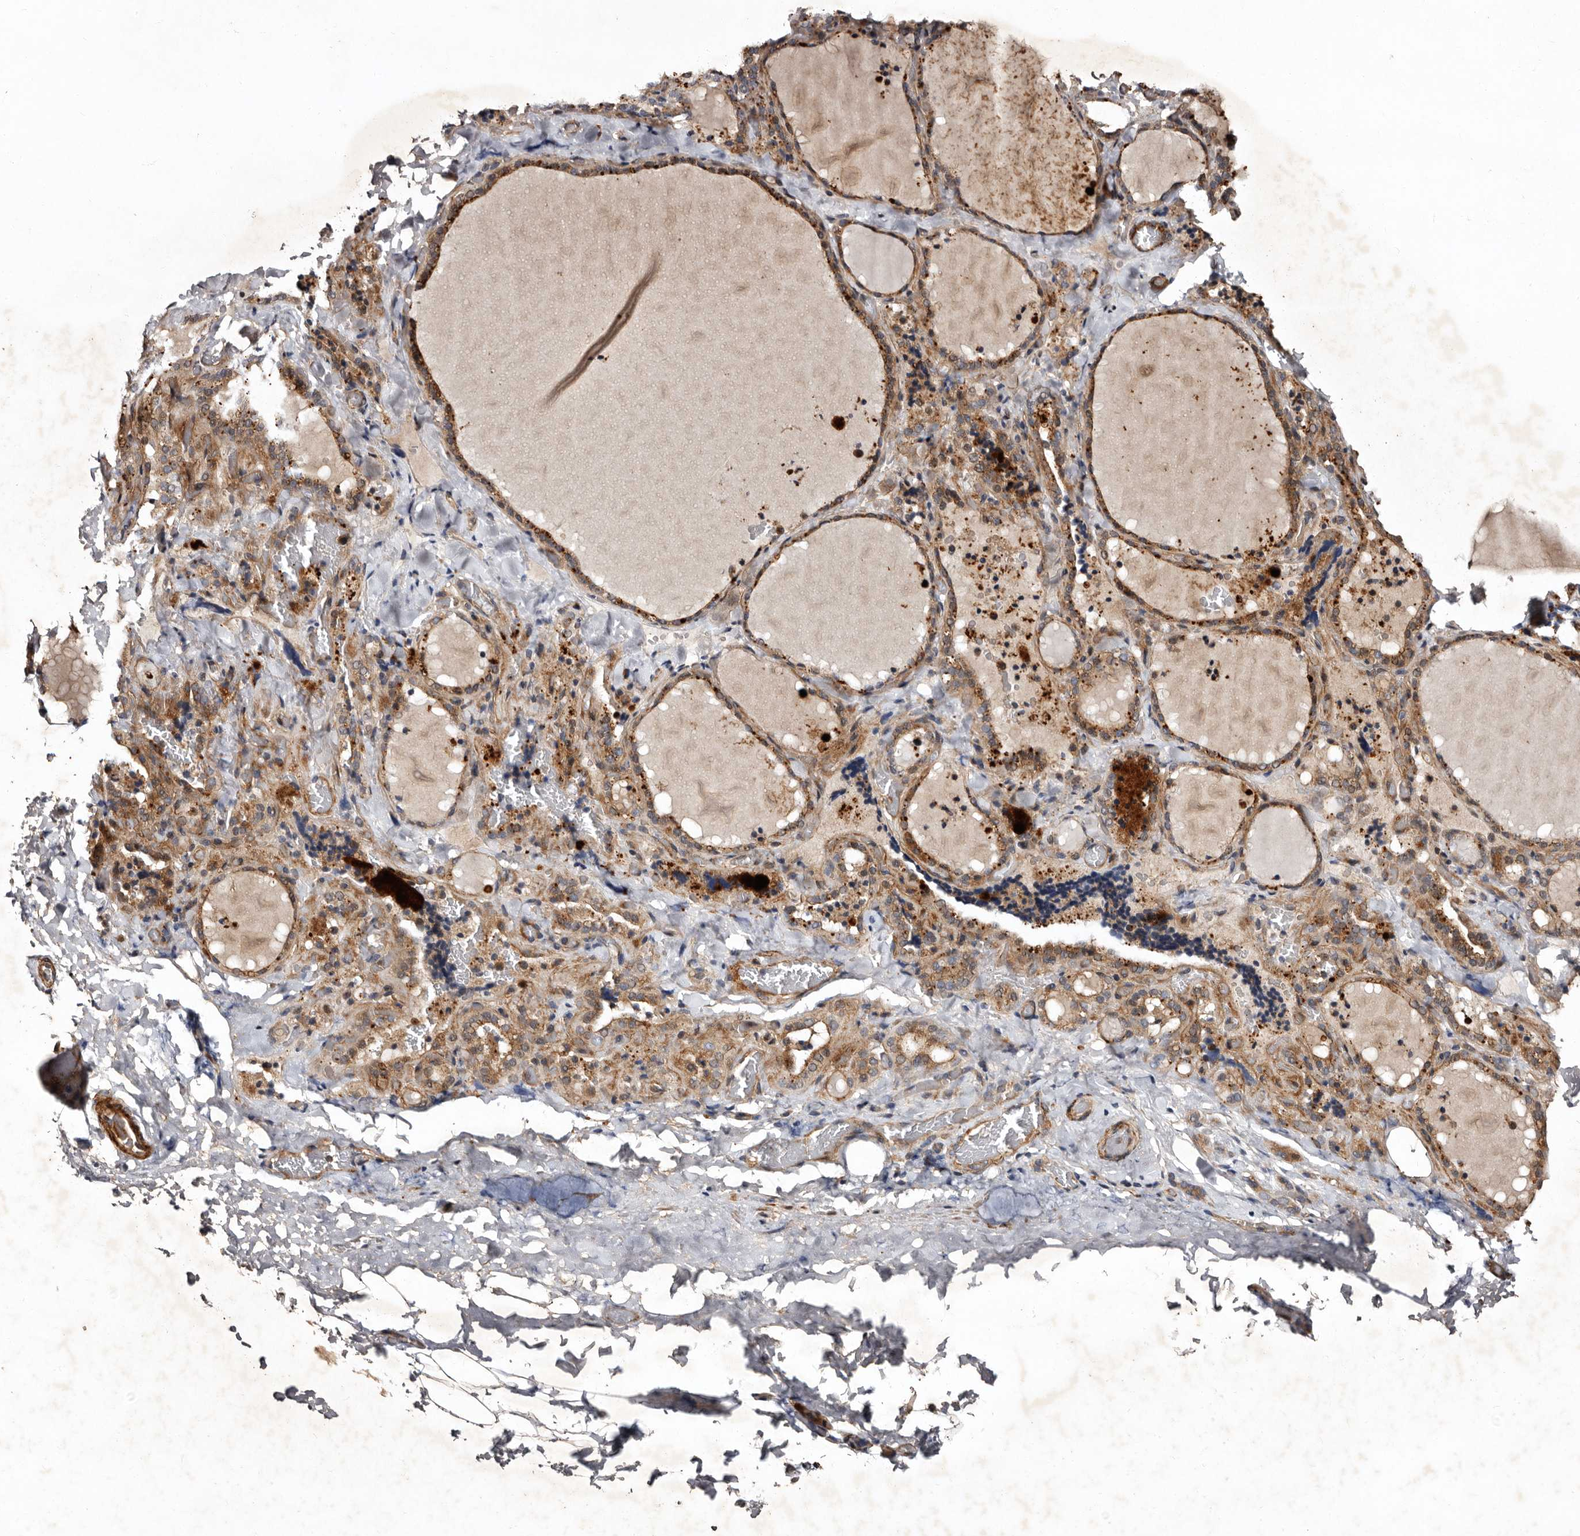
{"staining": {"intensity": "moderate", "quantity": ">75%", "location": "cytoplasmic/membranous"}, "tissue": "thyroid gland", "cell_type": "Glandular cells", "image_type": "normal", "snomed": [{"axis": "morphology", "description": "Normal tissue, NOS"}, {"axis": "topography", "description": "Thyroid gland"}], "caption": "A histopathology image showing moderate cytoplasmic/membranous staining in approximately >75% of glandular cells in benign thyroid gland, as visualized by brown immunohistochemical staining.", "gene": "PRKD3", "patient": {"sex": "female", "age": 22}}